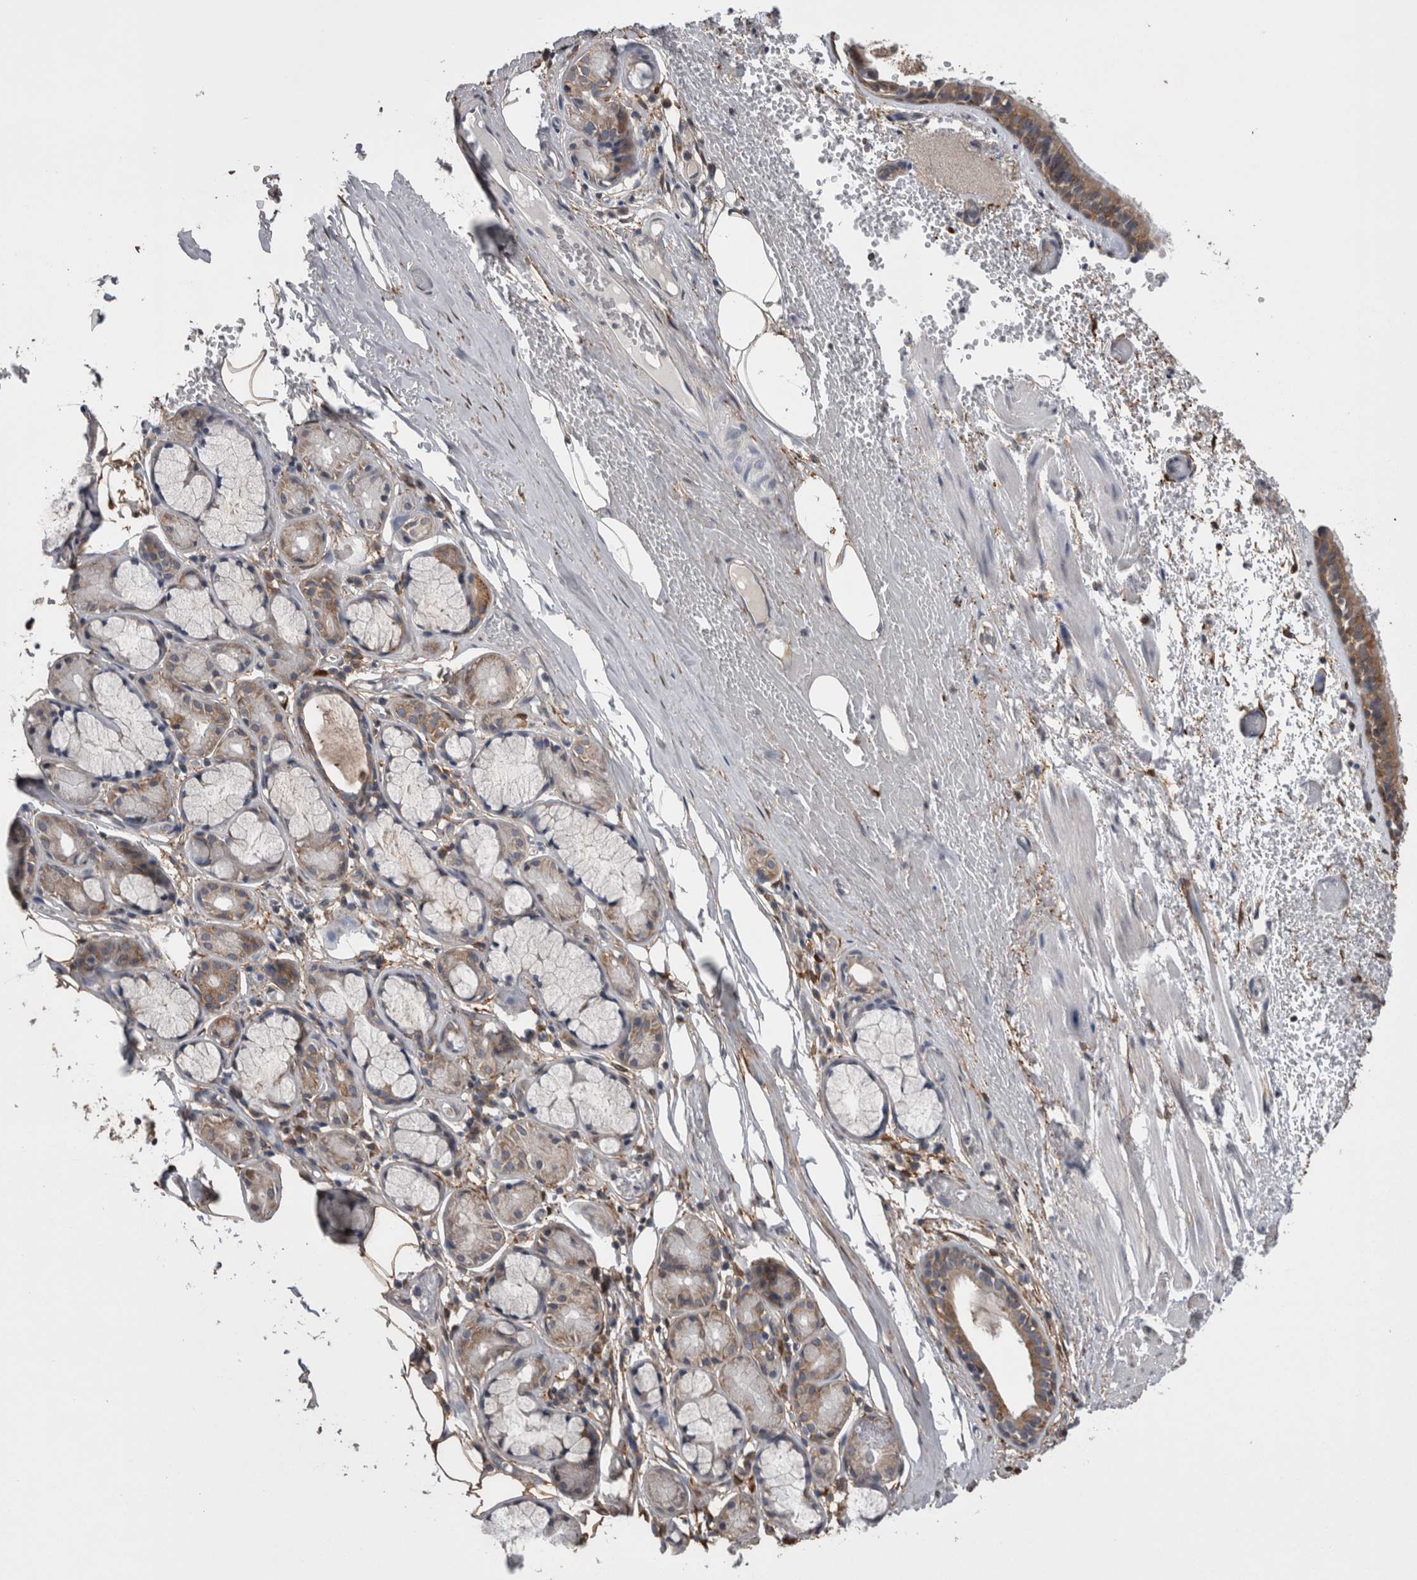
{"staining": {"intensity": "moderate", "quantity": ">75%", "location": "cytoplasmic/membranous"}, "tissue": "bronchus", "cell_type": "Respiratory epithelial cells", "image_type": "normal", "snomed": [{"axis": "morphology", "description": "Normal tissue, NOS"}, {"axis": "topography", "description": "Bronchus"}, {"axis": "topography", "description": "Lung"}], "caption": "This histopathology image exhibits IHC staining of normal bronchus, with medium moderate cytoplasmic/membranous staining in about >75% of respiratory epithelial cells.", "gene": "DDX6", "patient": {"sex": "male", "age": 56}}